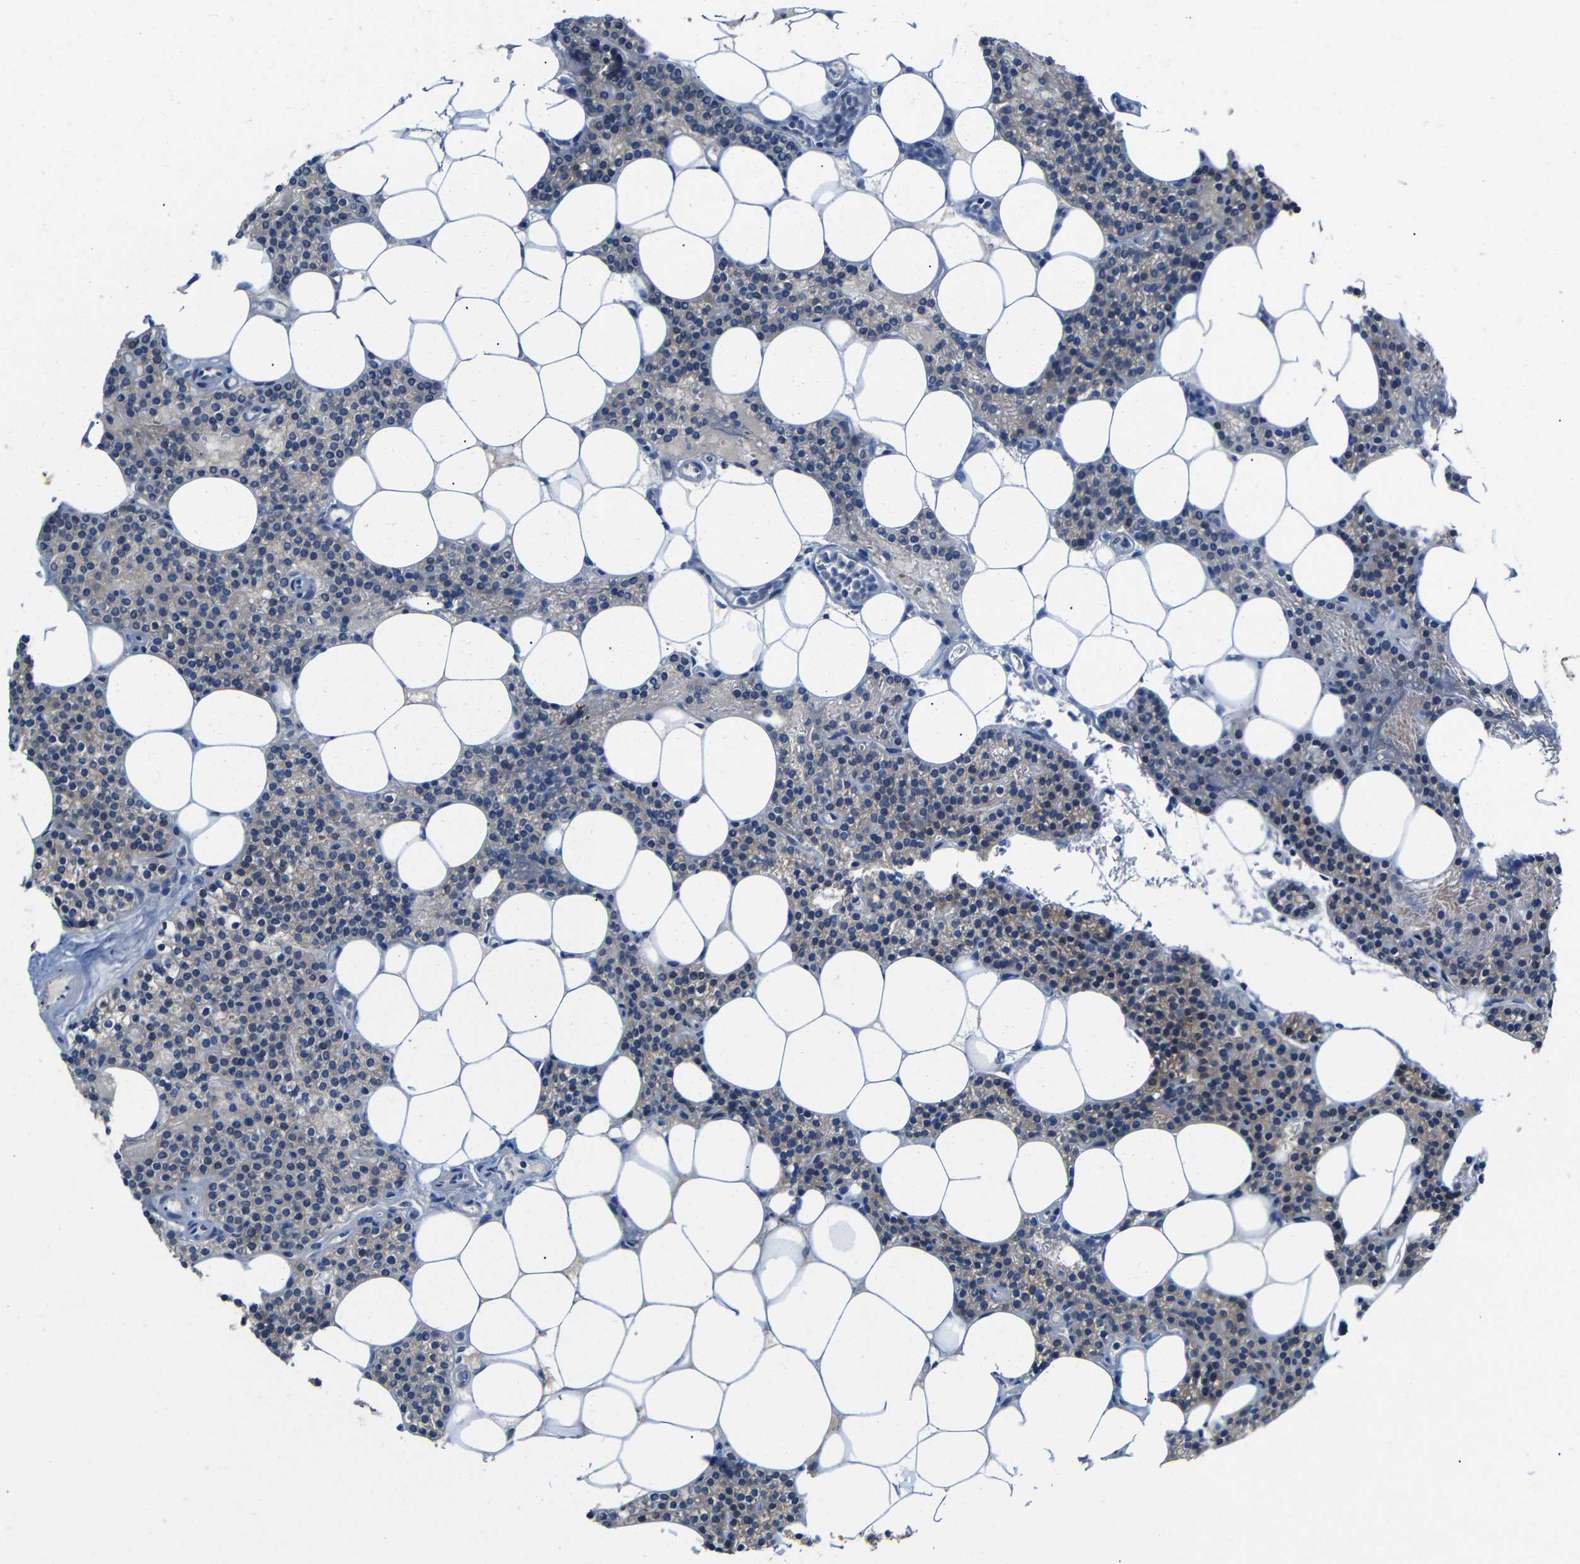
{"staining": {"intensity": "weak", "quantity": "<25%", "location": "cytoplasmic/membranous"}, "tissue": "parathyroid gland", "cell_type": "Glandular cells", "image_type": "normal", "snomed": [{"axis": "morphology", "description": "Normal tissue, NOS"}, {"axis": "morphology", "description": "Adenoma, NOS"}, {"axis": "topography", "description": "Parathyroid gland"}], "caption": "DAB (3,3'-diaminobenzidine) immunohistochemical staining of normal human parathyroid gland displays no significant expression in glandular cells. The staining was performed using DAB to visualize the protein expression in brown, while the nuclei were stained in blue with hematoxylin (Magnification: 20x).", "gene": "TBC1D32", "patient": {"sex": "female", "age": 51}}